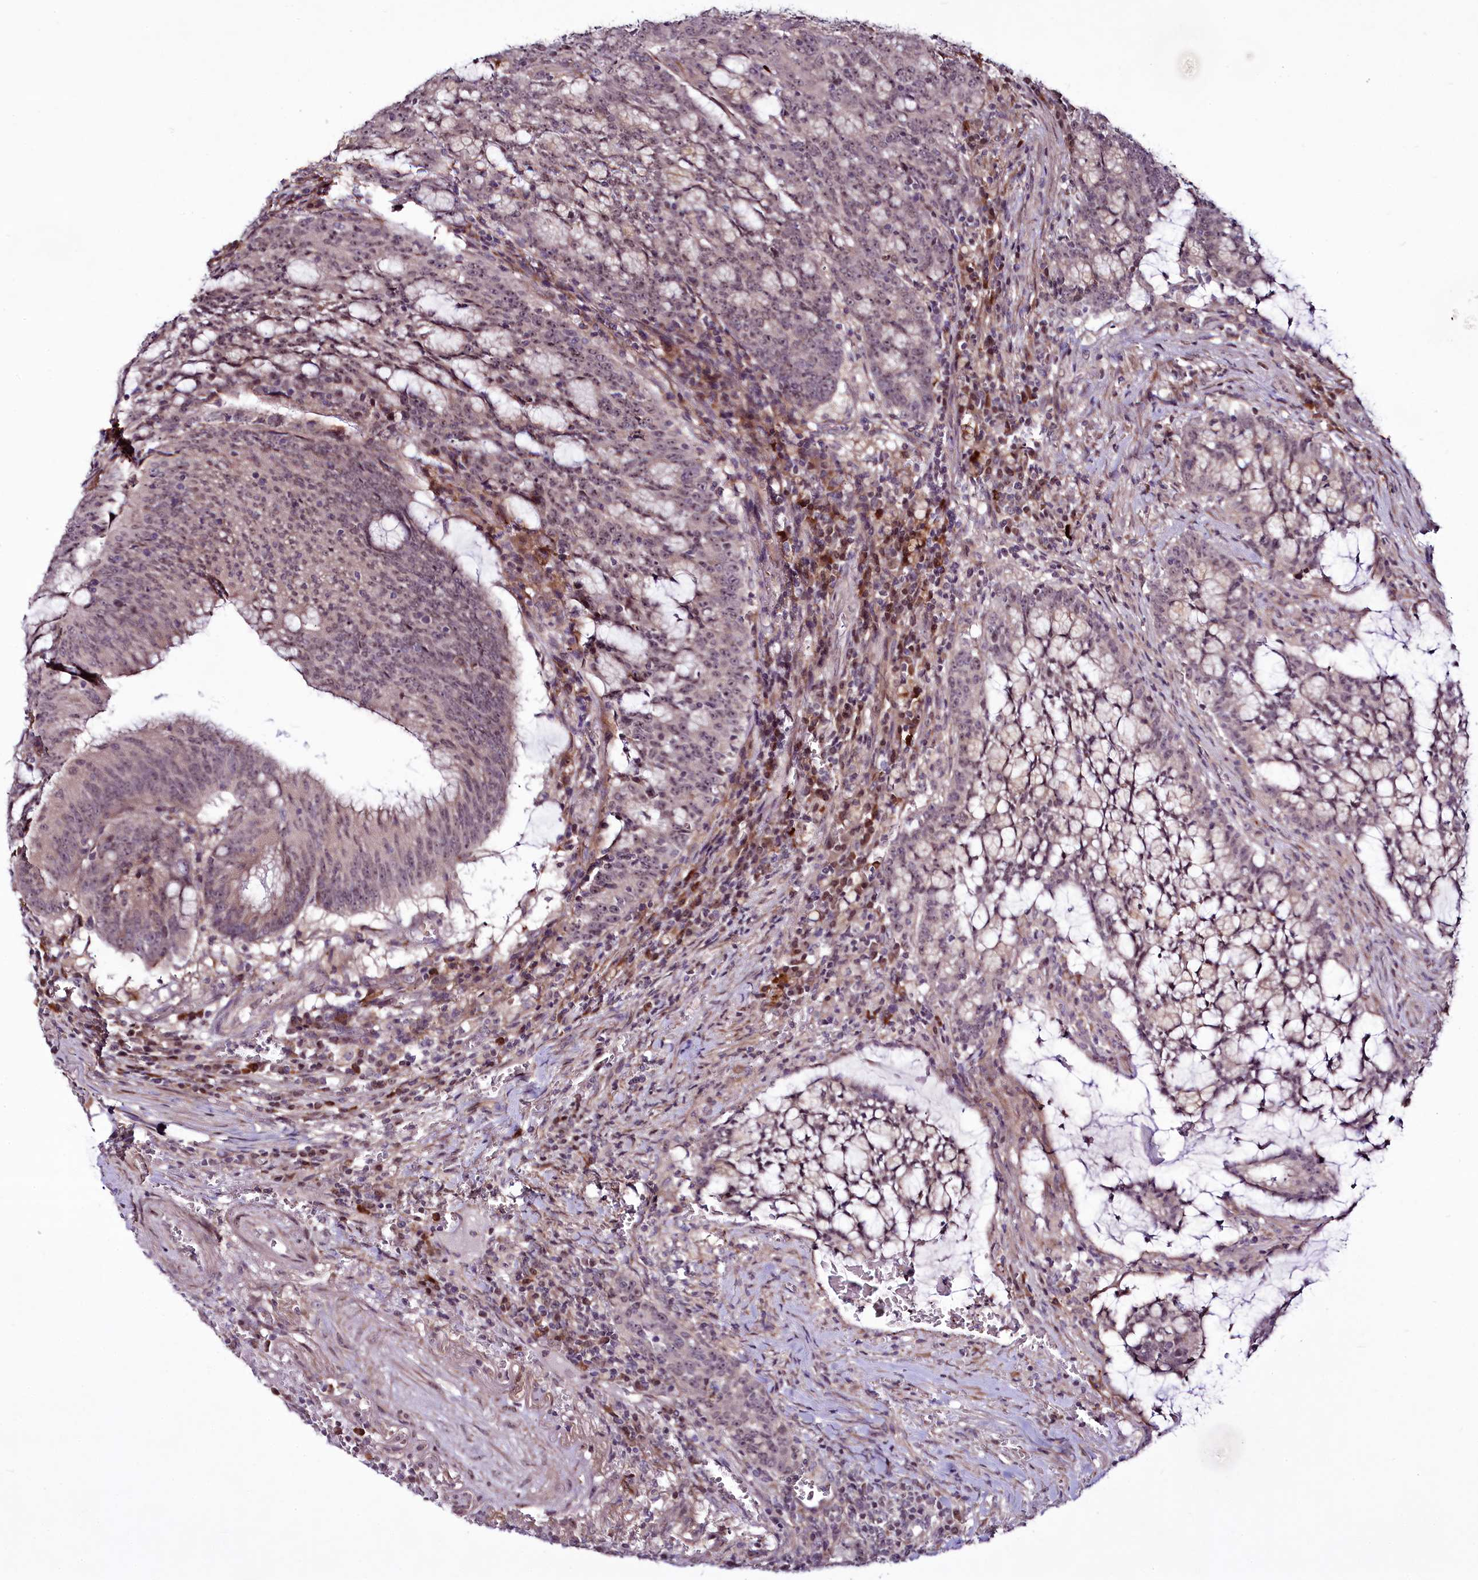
{"staining": {"intensity": "weak", "quantity": "25%-75%", "location": "cytoplasmic/membranous,nuclear"}, "tissue": "colorectal cancer", "cell_type": "Tumor cells", "image_type": "cancer", "snomed": [{"axis": "morphology", "description": "Adenocarcinoma, NOS"}, {"axis": "topography", "description": "Rectum"}], "caption": "Immunohistochemical staining of colorectal cancer displays low levels of weak cytoplasmic/membranous and nuclear protein positivity in approximately 25%-75% of tumor cells.", "gene": "RSBN1", "patient": {"sex": "female", "age": 77}}